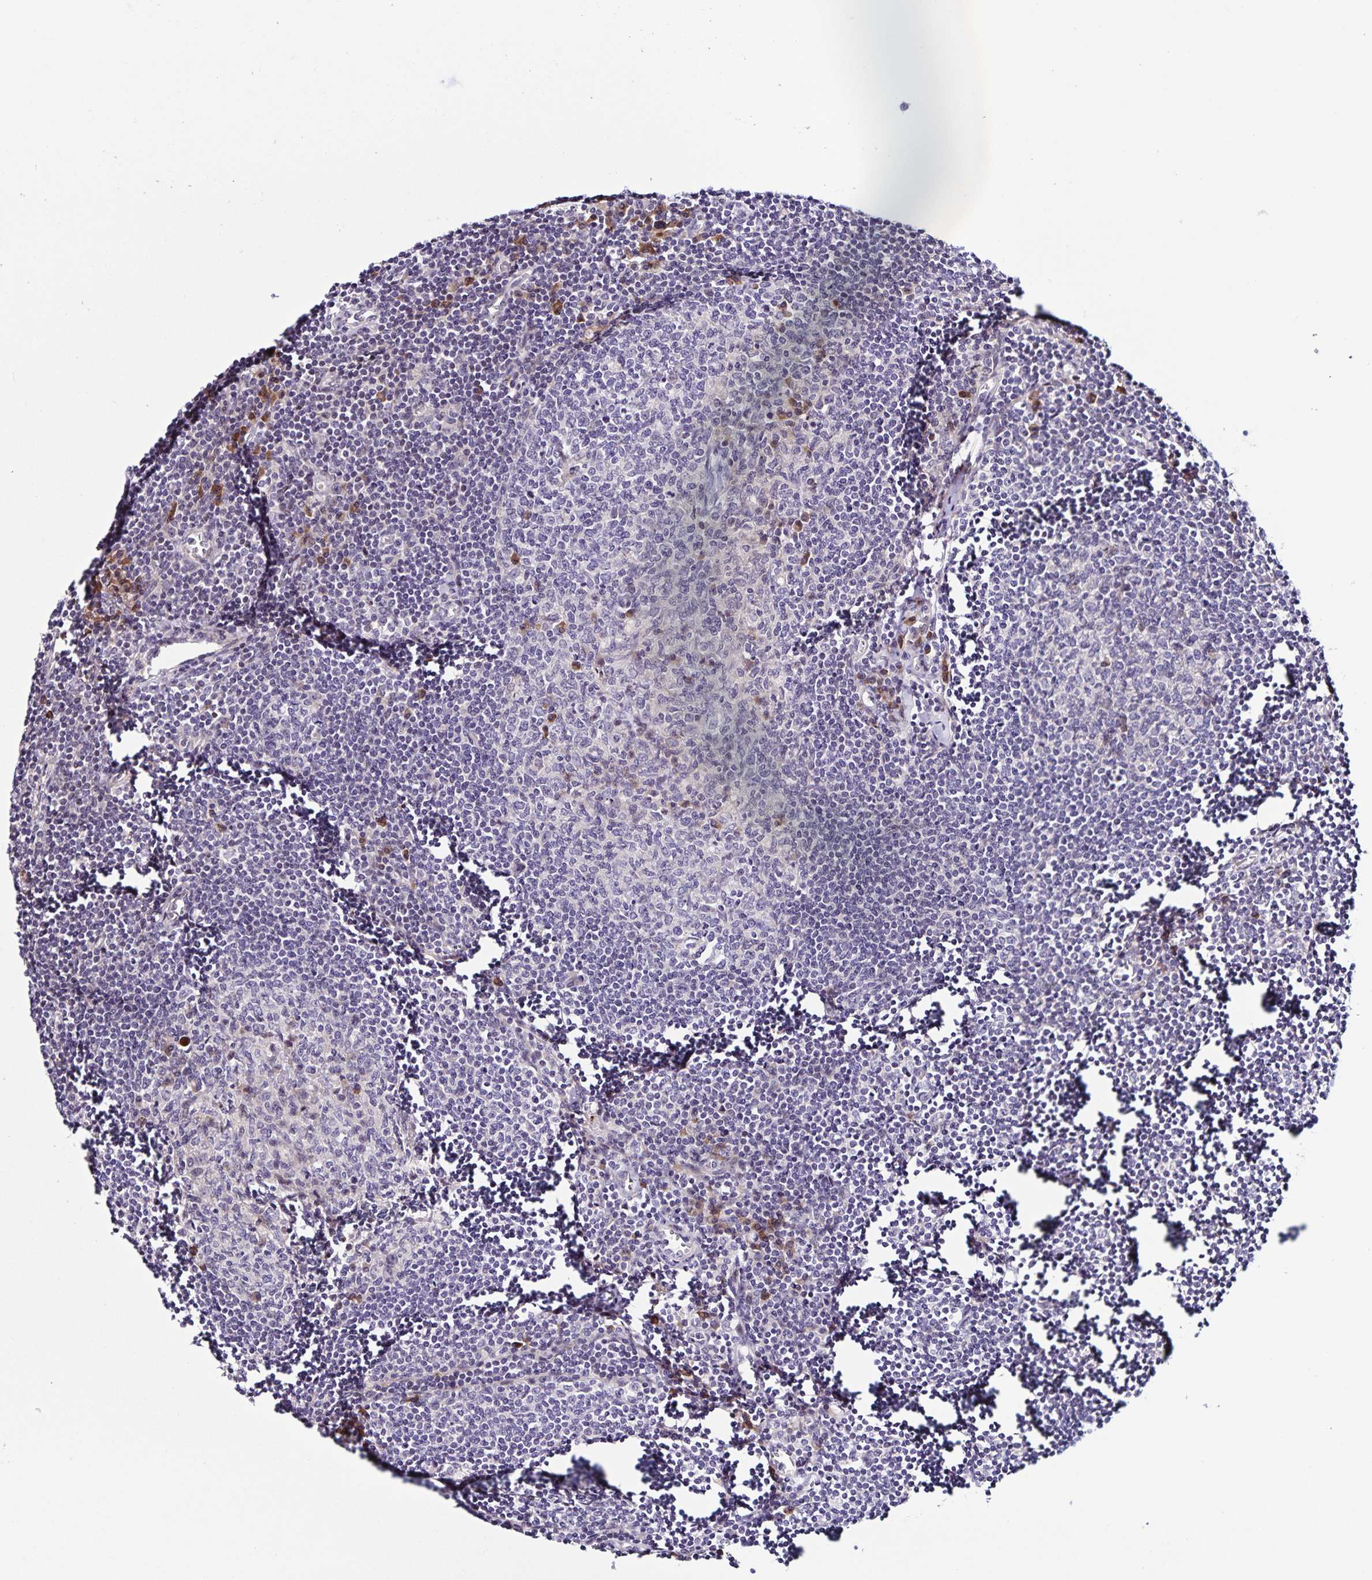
{"staining": {"intensity": "negative", "quantity": "none", "location": "none"}, "tissue": "lymph node", "cell_type": "Germinal center cells", "image_type": "normal", "snomed": [{"axis": "morphology", "description": "Normal tissue, NOS"}, {"axis": "topography", "description": "Lymph node"}], "caption": "The immunohistochemistry image has no significant positivity in germinal center cells of lymph node. The staining was performed using DAB (3,3'-diaminobenzidine) to visualize the protein expression in brown, while the nuclei were stained in blue with hematoxylin (Magnification: 20x).", "gene": "RNFT2", "patient": {"sex": "male", "age": 67}}